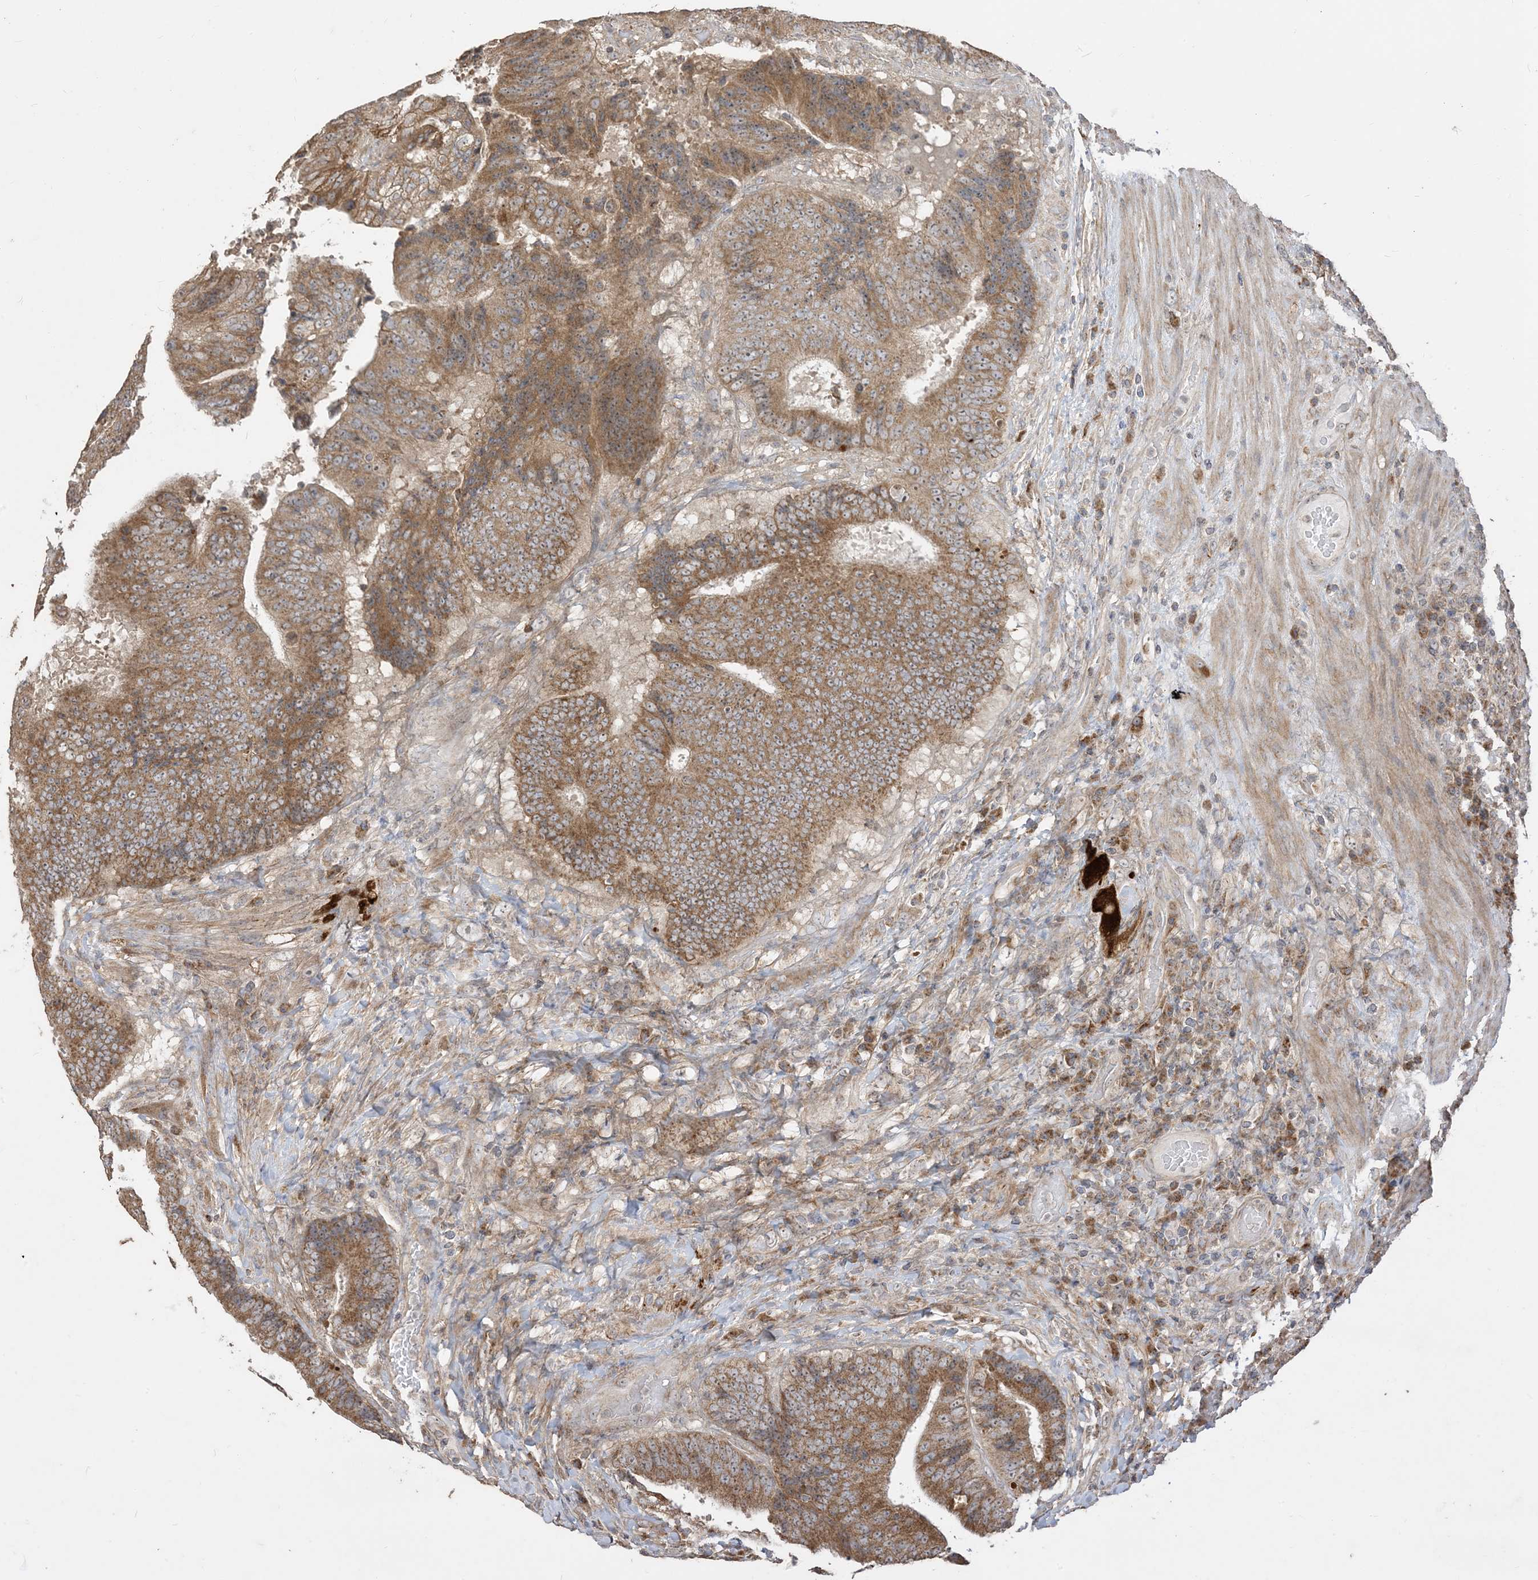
{"staining": {"intensity": "strong", "quantity": ">75%", "location": "cytoplasmic/membranous"}, "tissue": "colorectal cancer", "cell_type": "Tumor cells", "image_type": "cancer", "snomed": [{"axis": "morphology", "description": "Adenocarcinoma, NOS"}, {"axis": "topography", "description": "Rectum"}], "caption": "Strong cytoplasmic/membranous protein staining is seen in about >75% of tumor cells in colorectal cancer. Using DAB (brown) and hematoxylin (blue) stains, captured at high magnification using brightfield microscopy.", "gene": "SIRT3", "patient": {"sex": "male", "age": 72}}